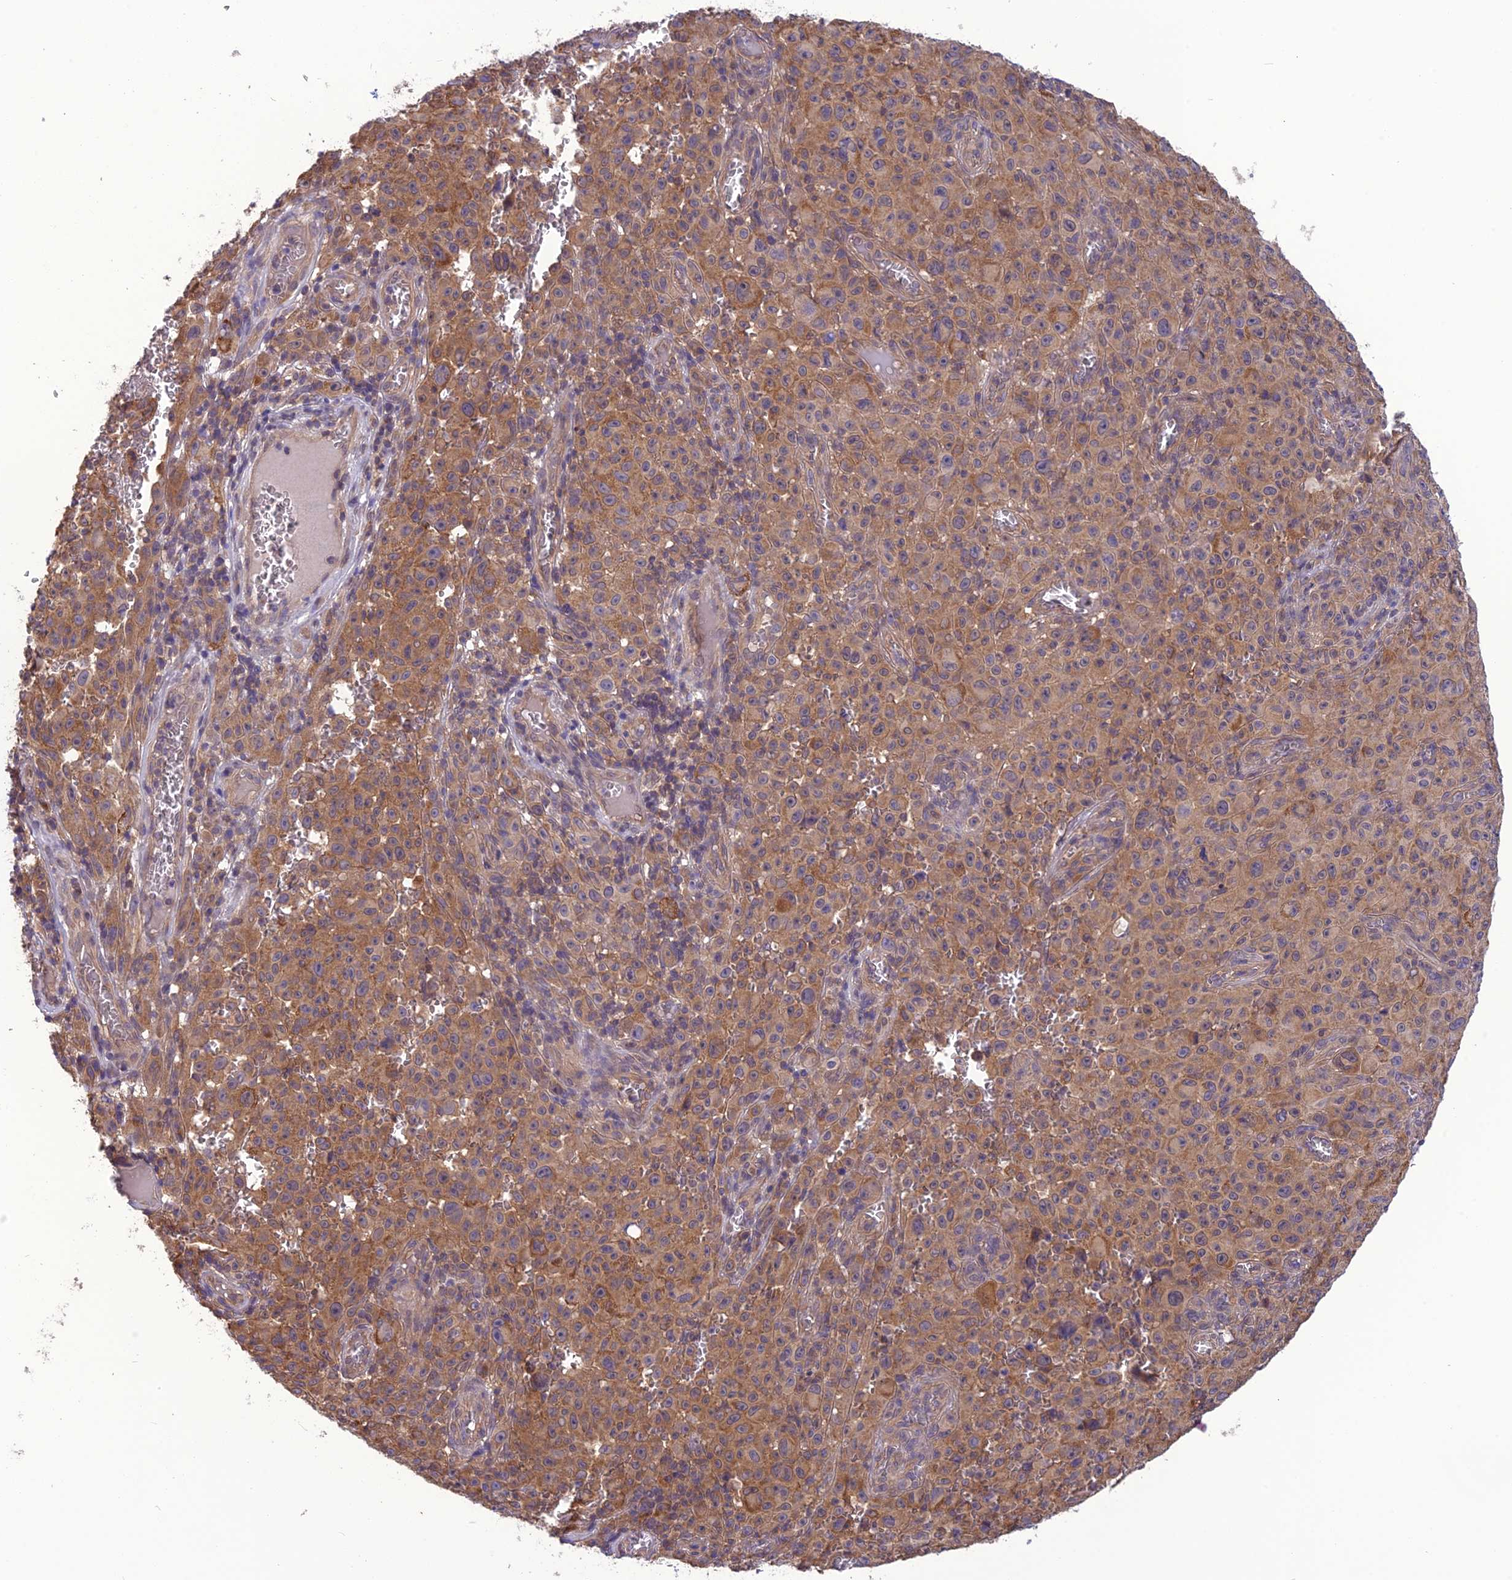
{"staining": {"intensity": "moderate", "quantity": ">75%", "location": "cytoplasmic/membranous"}, "tissue": "melanoma", "cell_type": "Tumor cells", "image_type": "cancer", "snomed": [{"axis": "morphology", "description": "Malignant melanoma, NOS"}, {"axis": "topography", "description": "Skin"}], "caption": "Malignant melanoma tissue exhibits moderate cytoplasmic/membranous positivity in approximately >75% of tumor cells", "gene": "PSMF1", "patient": {"sex": "female", "age": 82}}